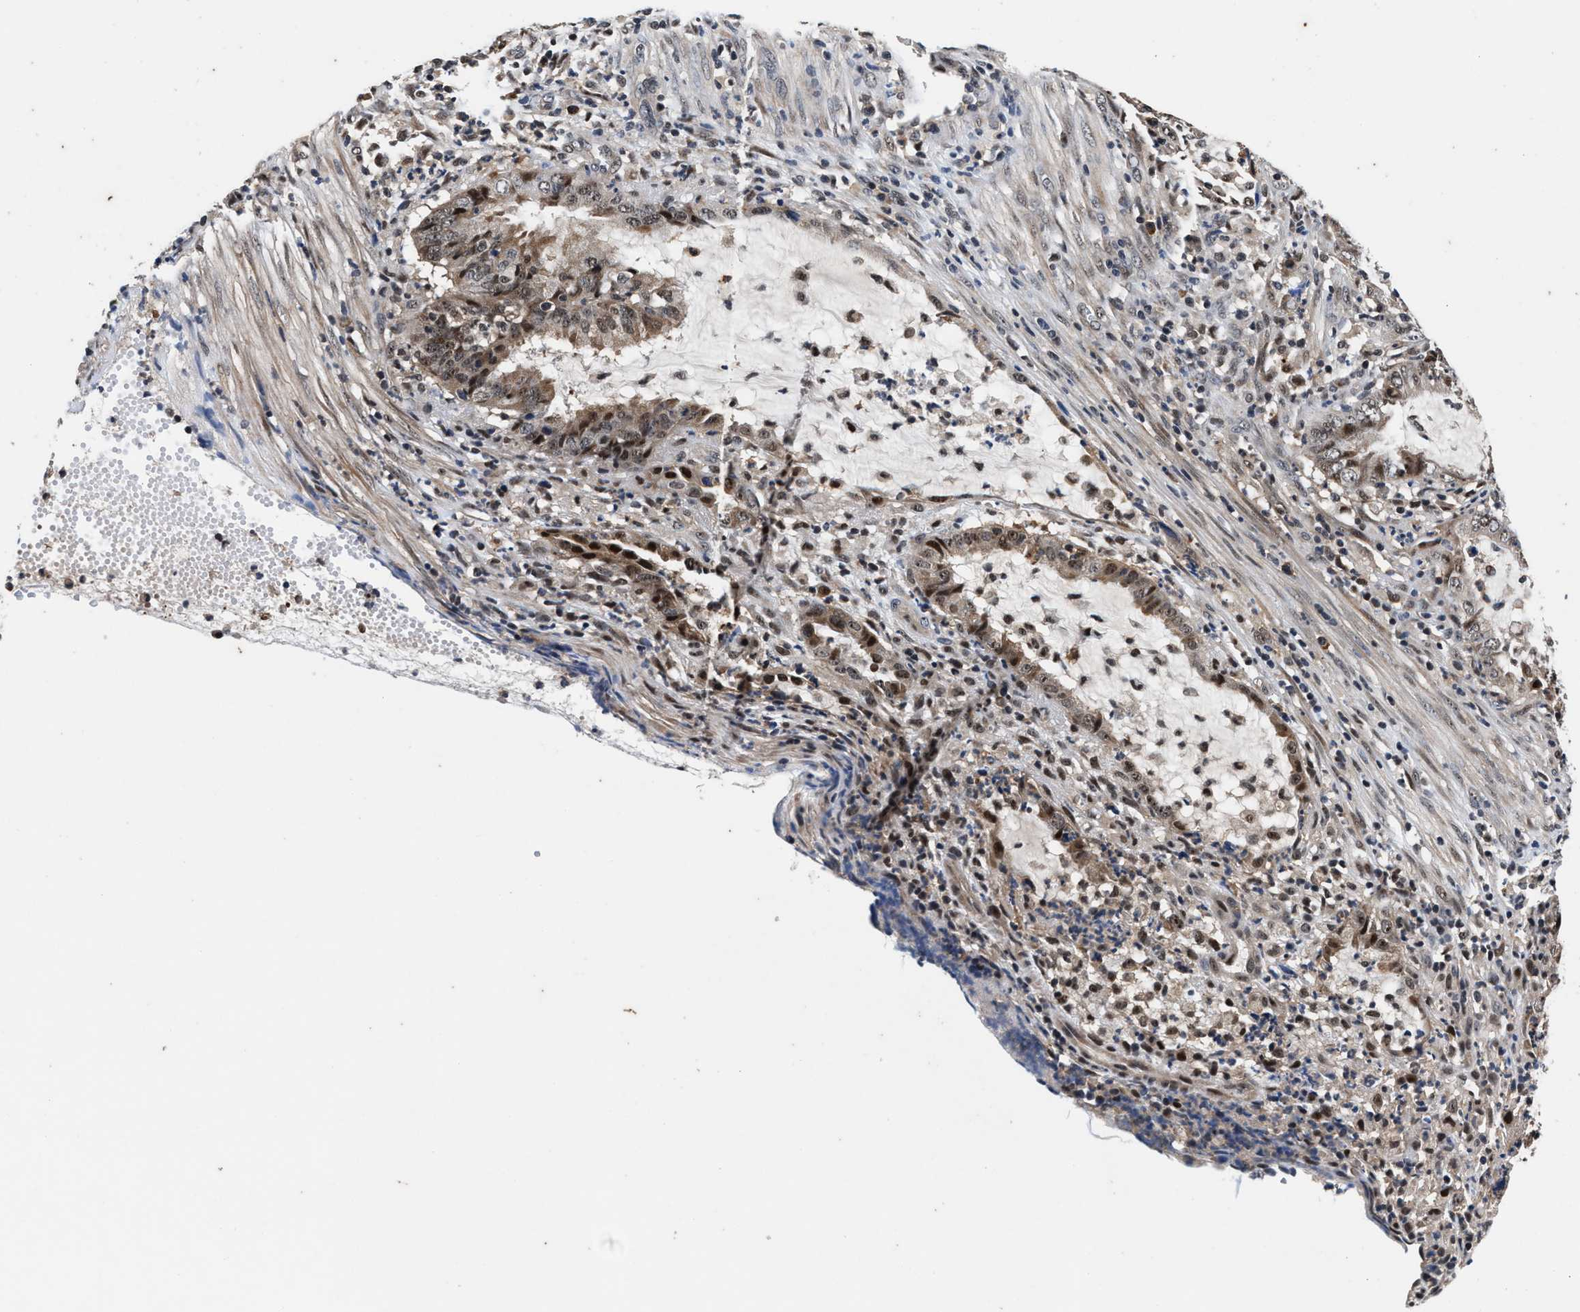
{"staining": {"intensity": "moderate", "quantity": ">75%", "location": "cytoplasmic/membranous,nuclear"}, "tissue": "endometrial cancer", "cell_type": "Tumor cells", "image_type": "cancer", "snomed": [{"axis": "morphology", "description": "Adenocarcinoma, NOS"}, {"axis": "topography", "description": "Endometrium"}], "caption": "An image of human adenocarcinoma (endometrial) stained for a protein shows moderate cytoplasmic/membranous and nuclear brown staining in tumor cells. (DAB = brown stain, brightfield microscopy at high magnification).", "gene": "USP16", "patient": {"sex": "female", "age": 51}}